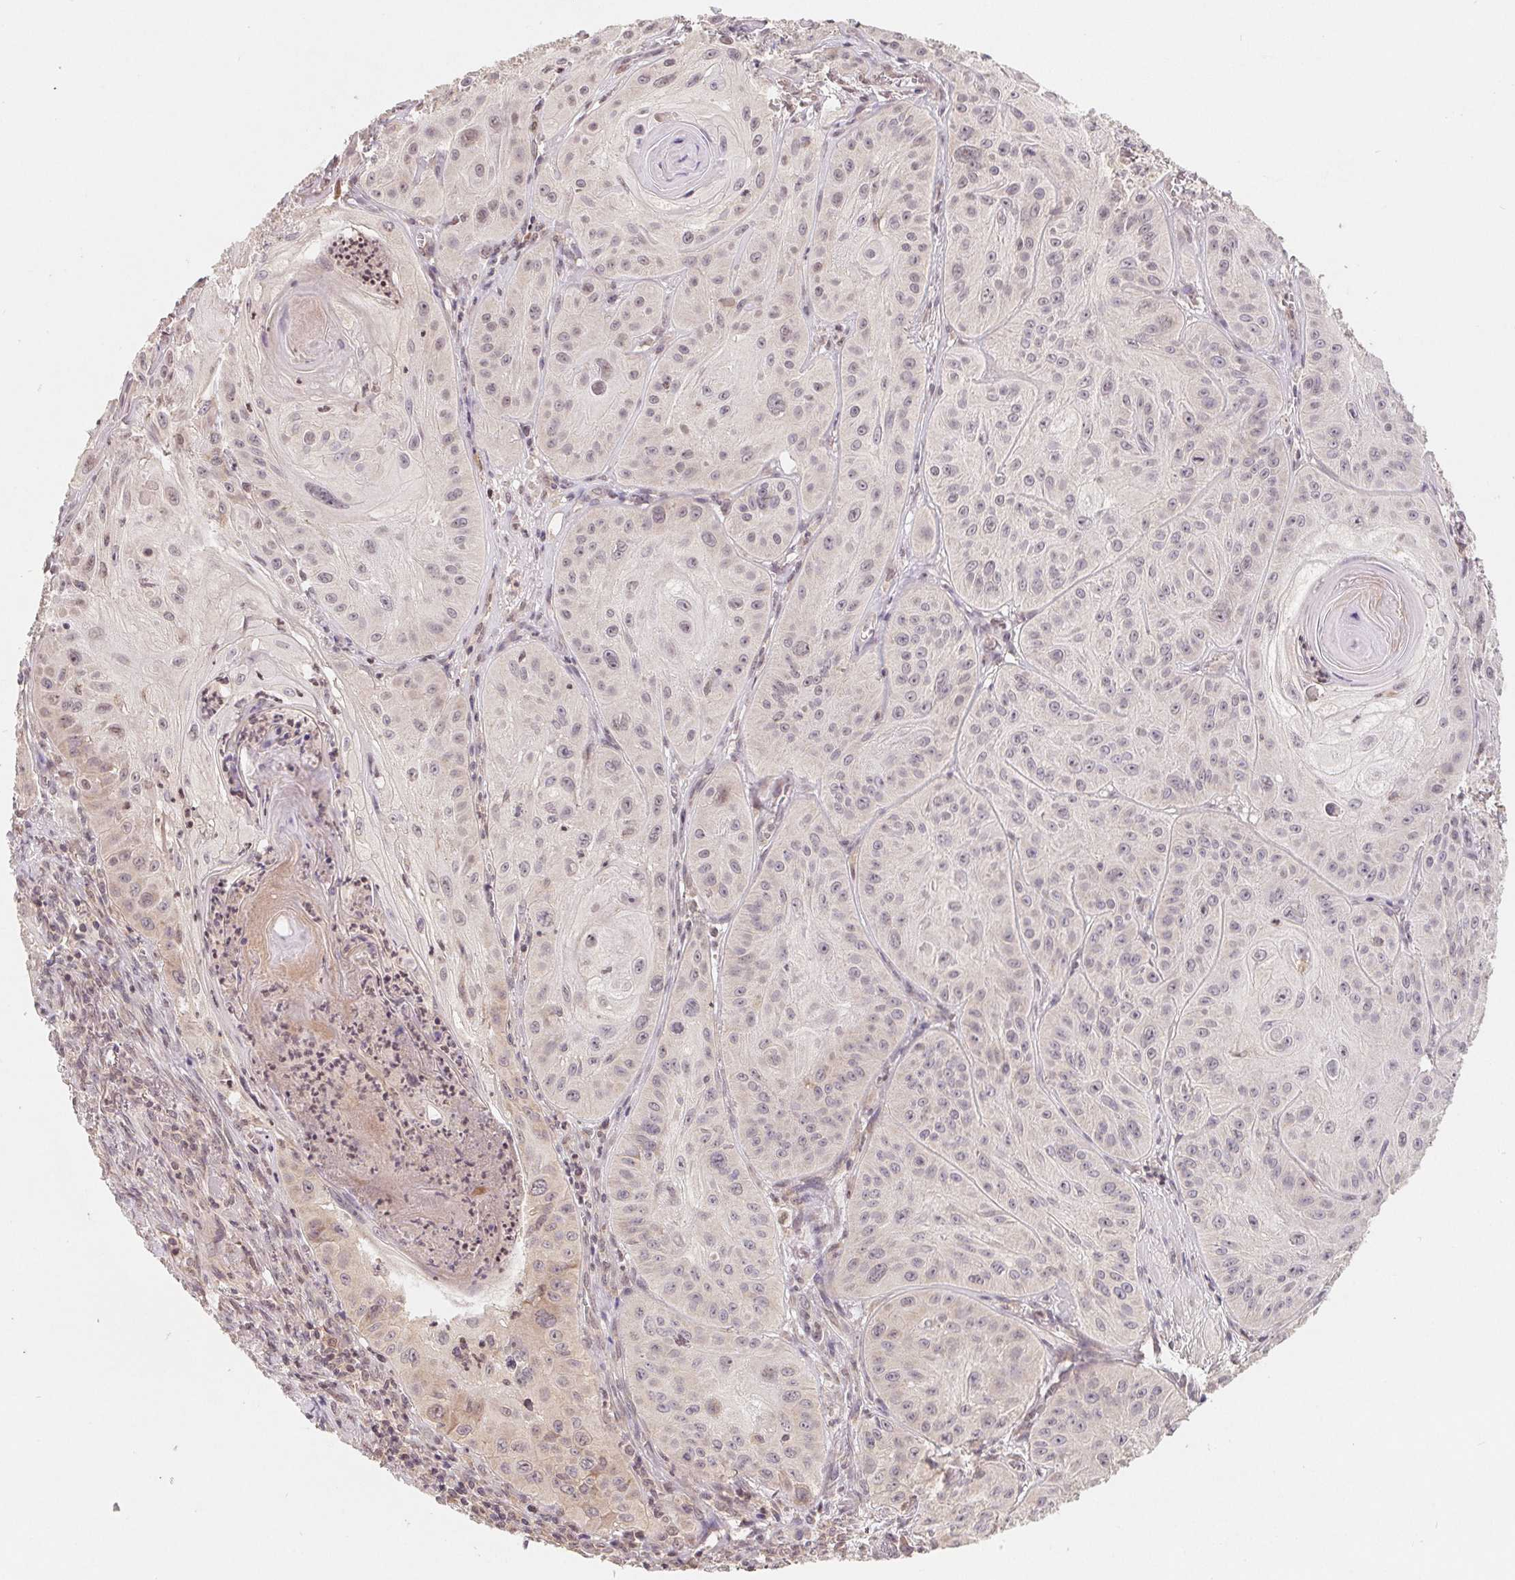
{"staining": {"intensity": "weak", "quantity": "<25%", "location": "nuclear"}, "tissue": "skin cancer", "cell_type": "Tumor cells", "image_type": "cancer", "snomed": [{"axis": "morphology", "description": "Squamous cell carcinoma, NOS"}, {"axis": "topography", "description": "Skin"}], "caption": "Tumor cells show no significant staining in skin cancer (squamous cell carcinoma).", "gene": "HMGN3", "patient": {"sex": "male", "age": 85}}